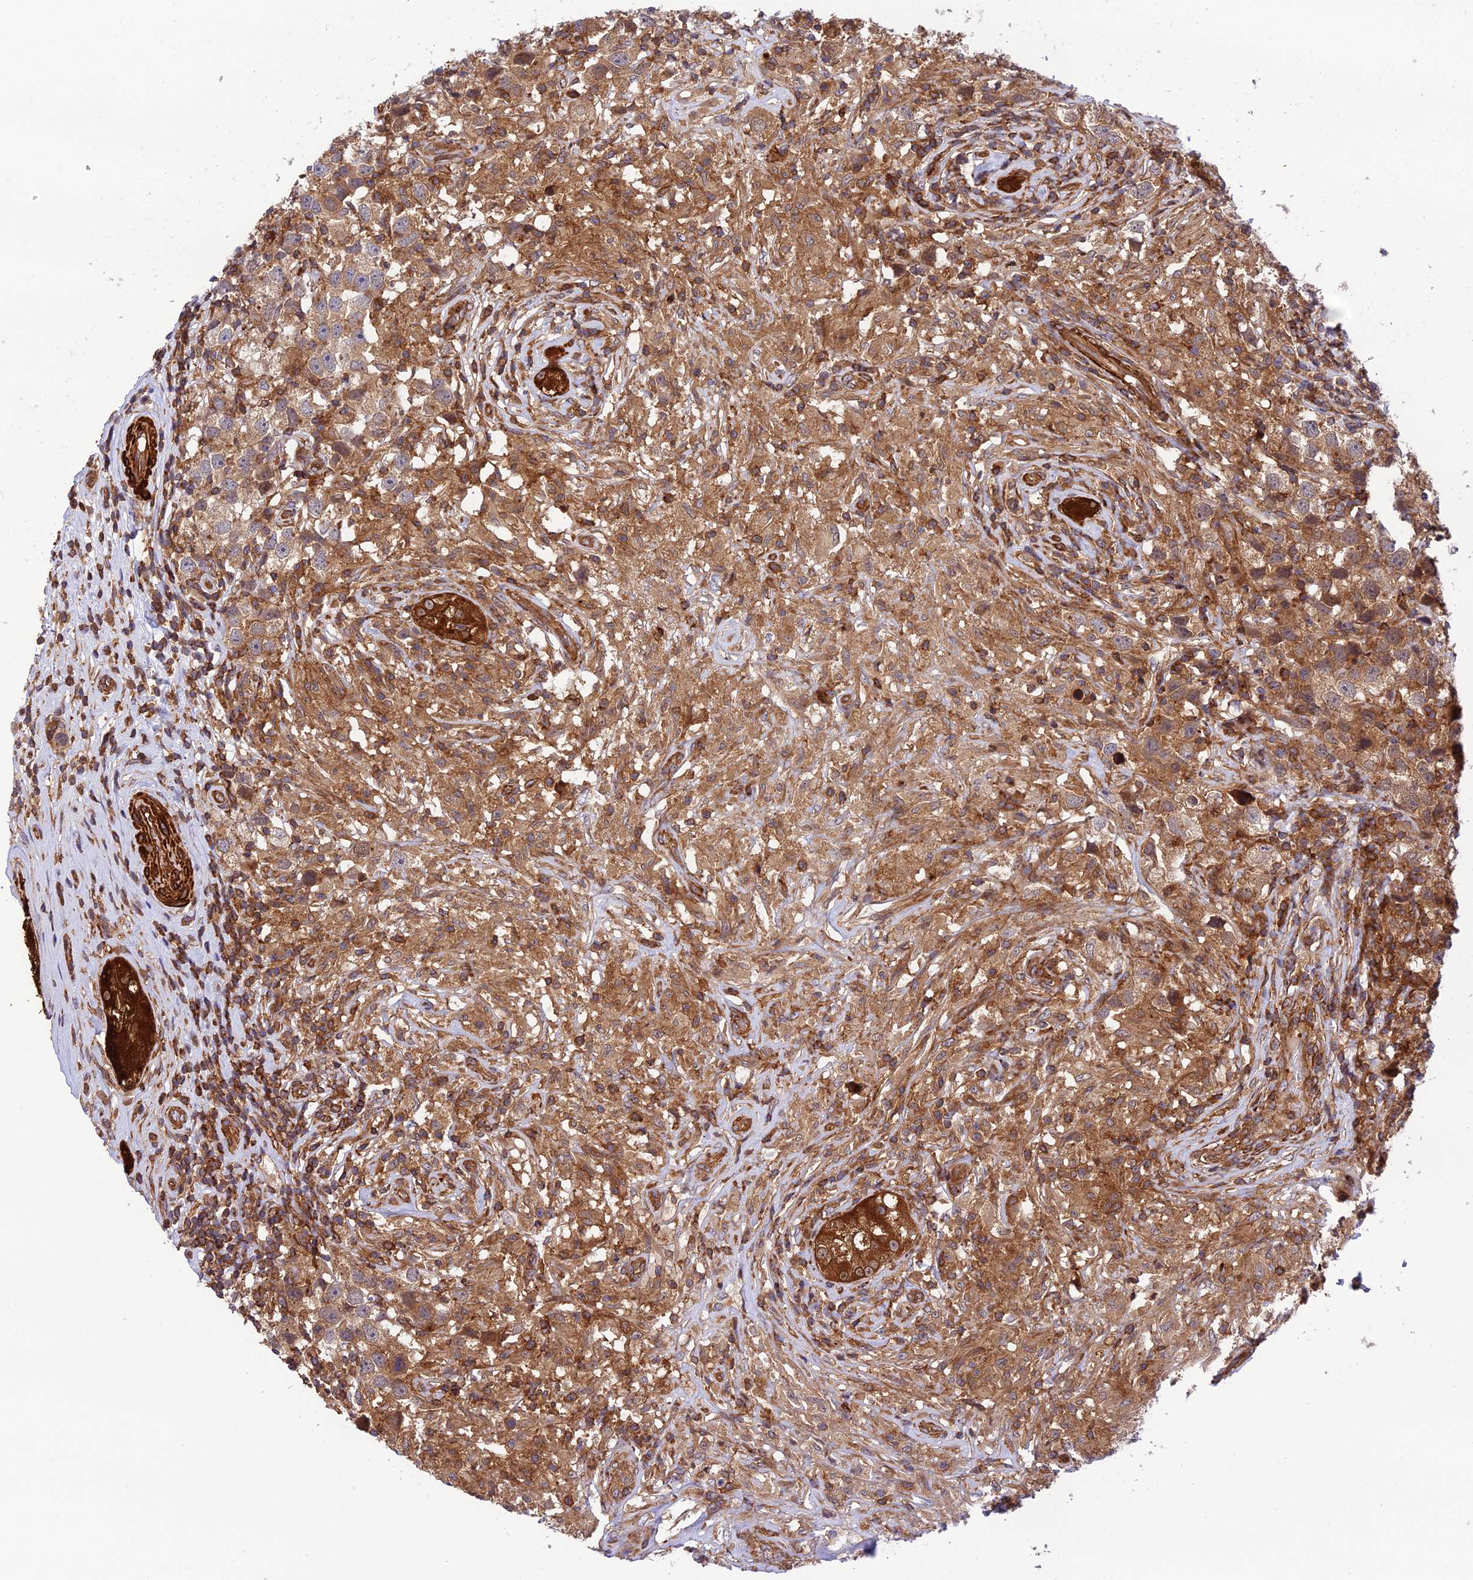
{"staining": {"intensity": "moderate", "quantity": ">75%", "location": "cytoplasmic/membranous"}, "tissue": "testis cancer", "cell_type": "Tumor cells", "image_type": "cancer", "snomed": [{"axis": "morphology", "description": "Seminoma, NOS"}, {"axis": "topography", "description": "Testis"}], "caption": "Testis seminoma stained with DAB IHC shows medium levels of moderate cytoplasmic/membranous positivity in approximately >75% of tumor cells.", "gene": "EVI5L", "patient": {"sex": "male", "age": 49}}